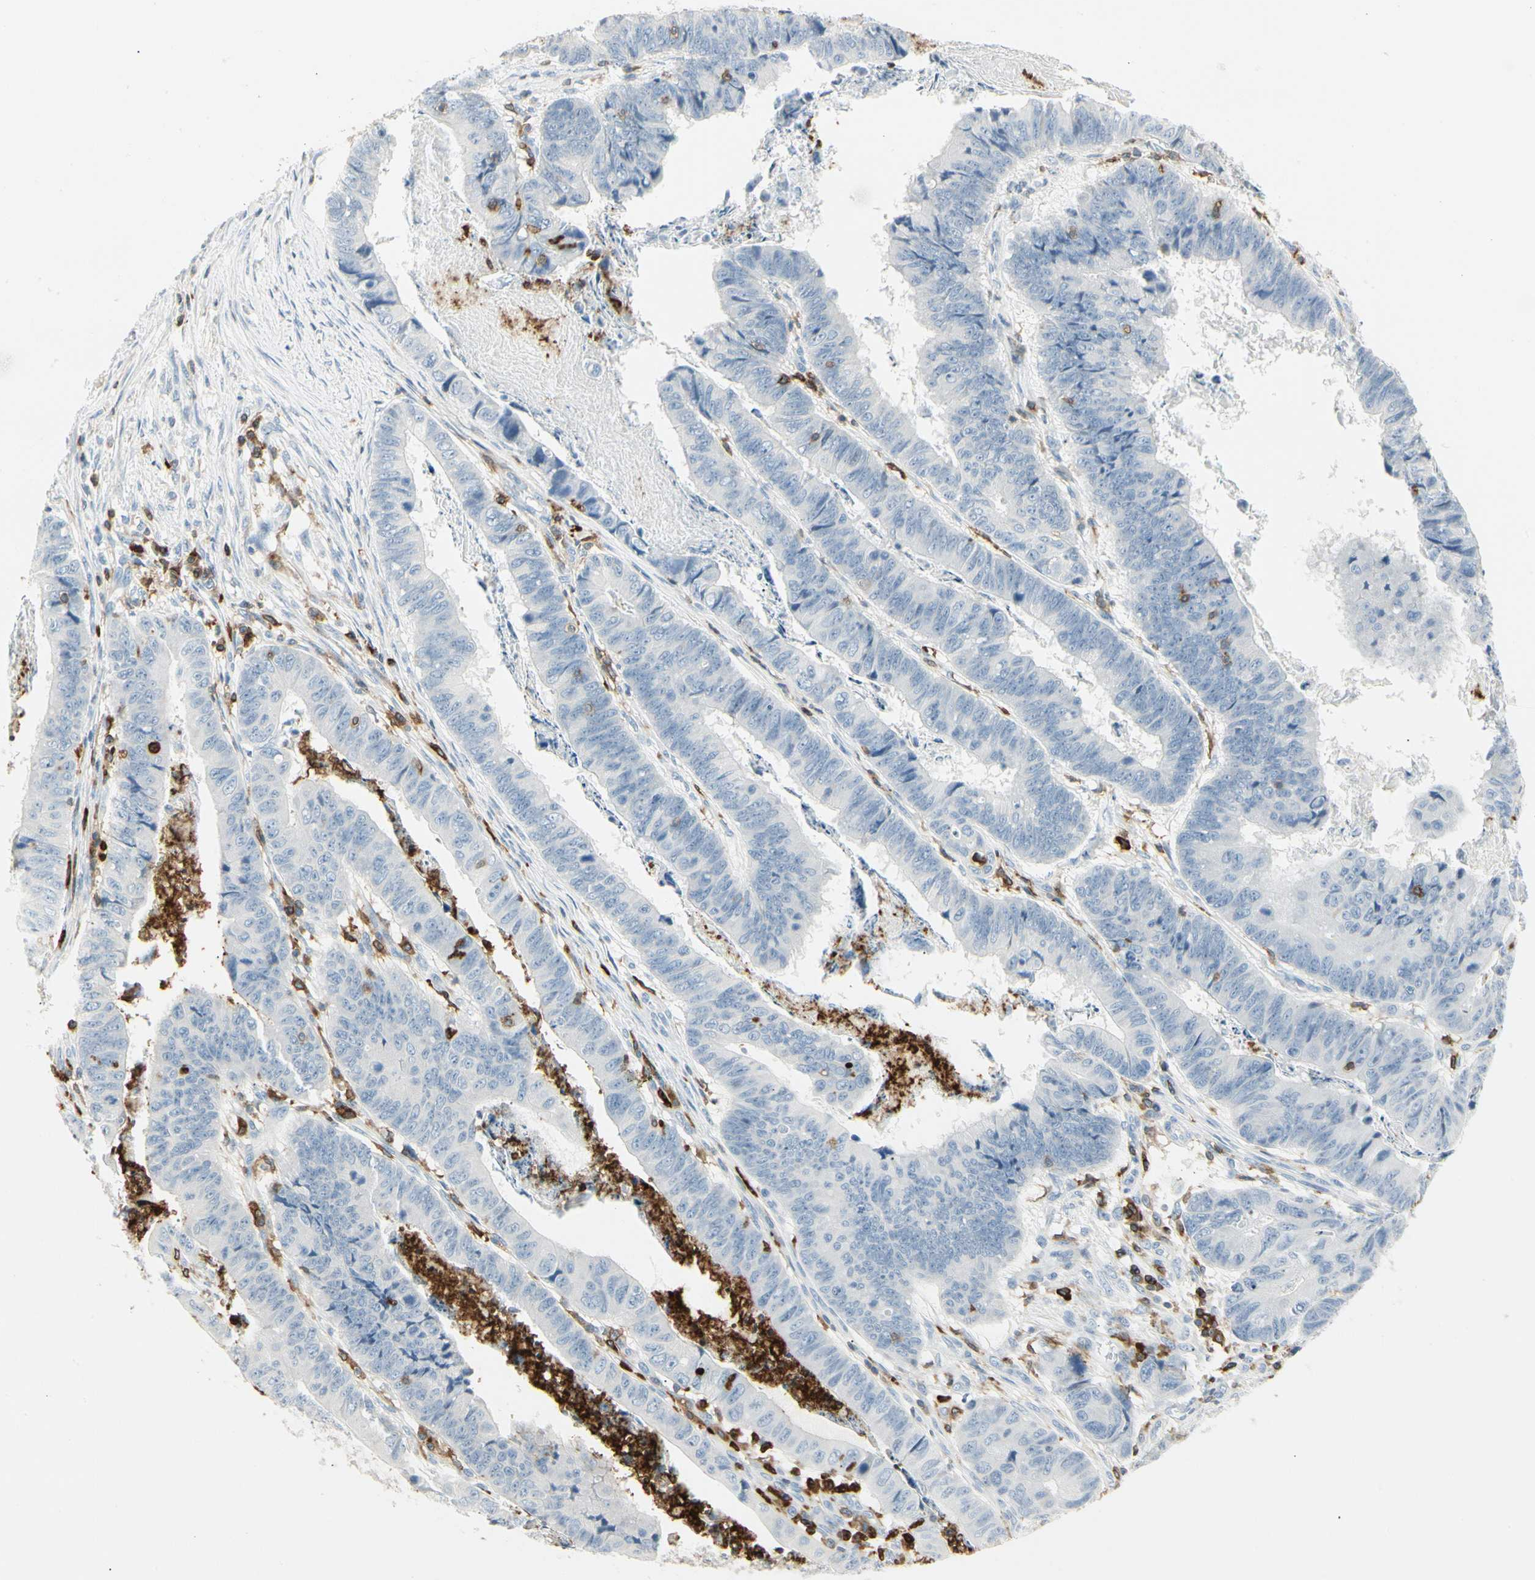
{"staining": {"intensity": "negative", "quantity": "none", "location": "none"}, "tissue": "stomach cancer", "cell_type": "Tumor cells", "image_type": "cancer", "snomed": [{"axis": "morphology", "description": "Adenocarcinoma, NOS"}, {"axis": "topography", "description": "Stomach, lower"}], "caption": "Stomach adenocarcinoma stained for a protein using immunohistochemistry (IHC) displays no expression tumor cells.", "gene": "ITGB2", "patient": {"sex": "male", "age": 77}}